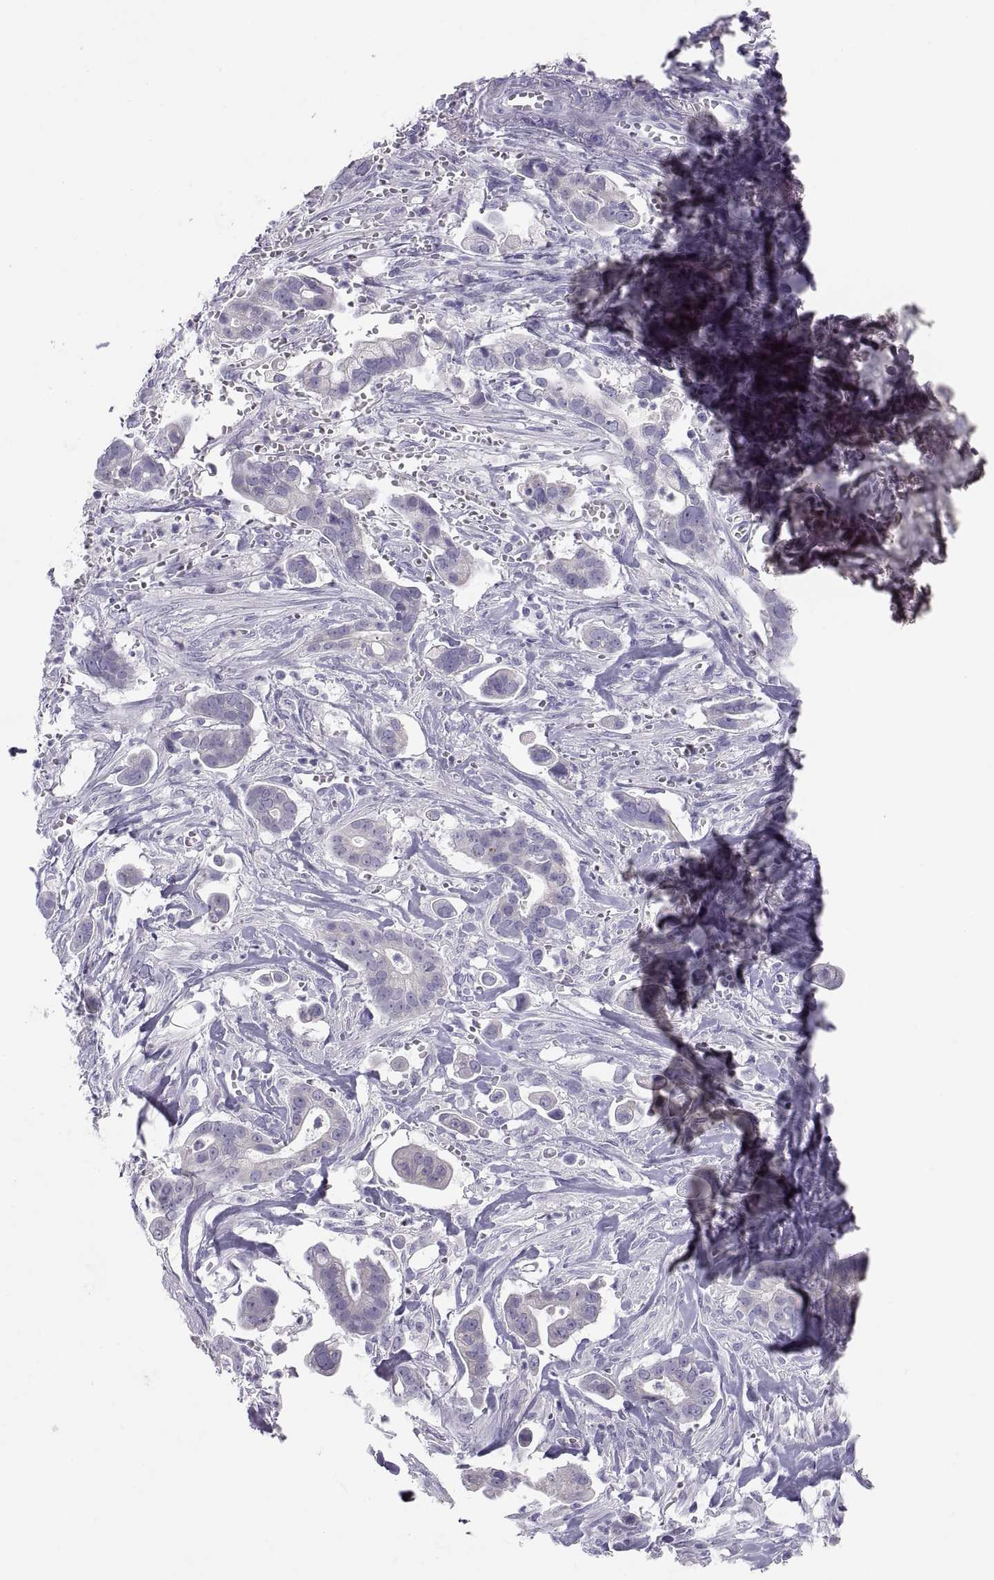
{"staining": {"intensity": "negative", "quantity": "none", "location": "none"}, "tissue": "pancreatic cancer", "cell_type": "Tumor cells", "image_type": "cancer", "snomed": [{"axis": "morphology", "description": "Adenocarcinoma, NOS"}, {"axis": "topography", "description": "Pancreas"}], "caption": "Immunohistochemical staining of adenocarcinoma (pancreatic) reveals no significant positivity in tumor cells.", "gene": "MAGEB2", "patient": {"sex": "male", "age": 61}}